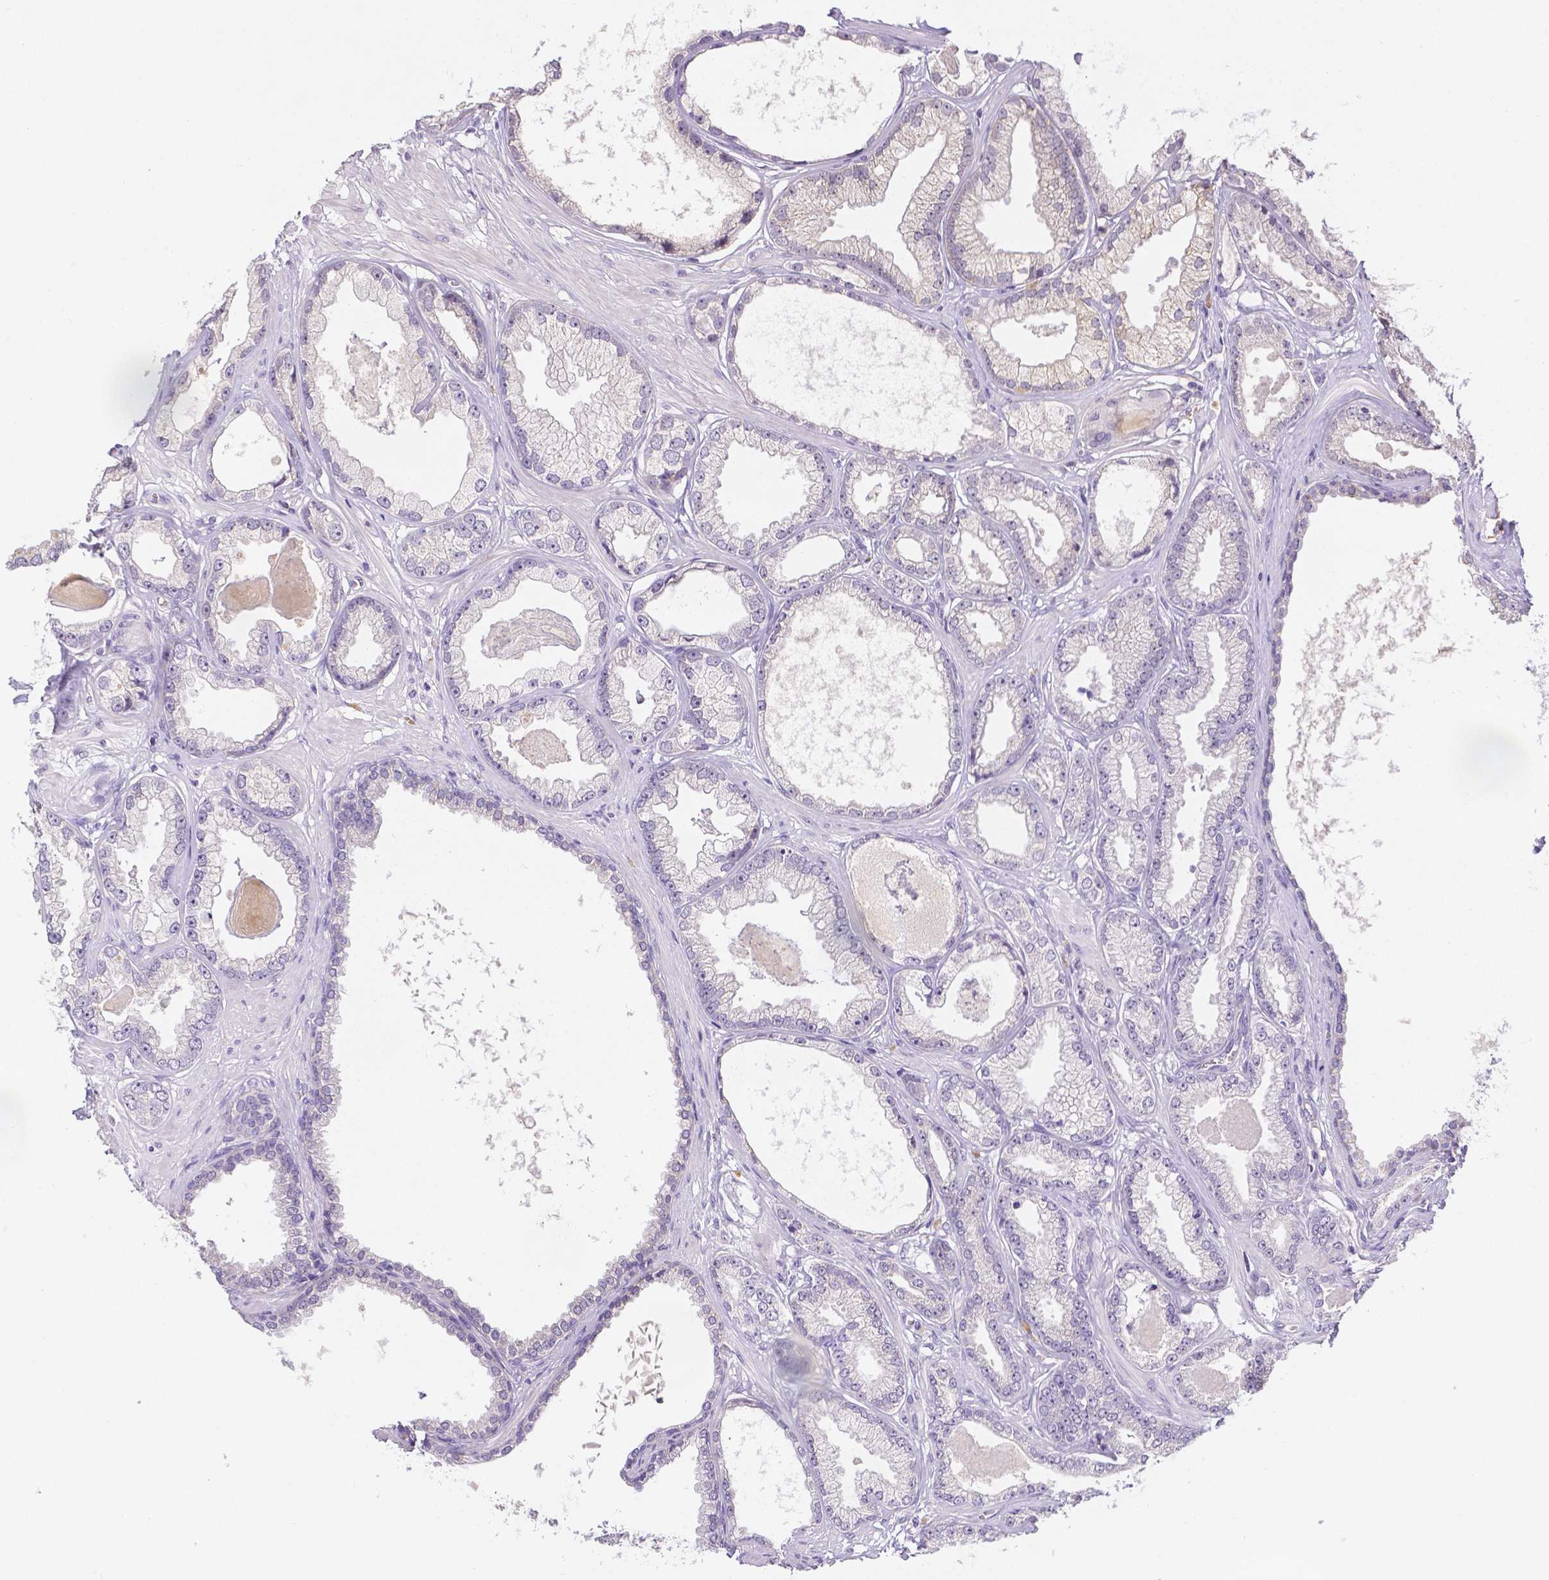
{"staining": {"intensity": "negative", "quantity": "none", "location": "none"}, "tissue": "prostate cancer", "cell_type": "Tumor cells", "image_type": "cancer", "snomed": [{"axis": "morphology", "description": "Adenocarcinoma, Low grade"}, {"axis": "topography", "description": "Prostate"}], "caption": "IHC histopathology image of neoplastic tissue: prostate cancer (adenocarcinoma (low-grade)) stained with DAB shows no significant protein positivity in tumor cells.", "gene": "ZNF280B", "patient": {"sex": "male", "age": 64}}